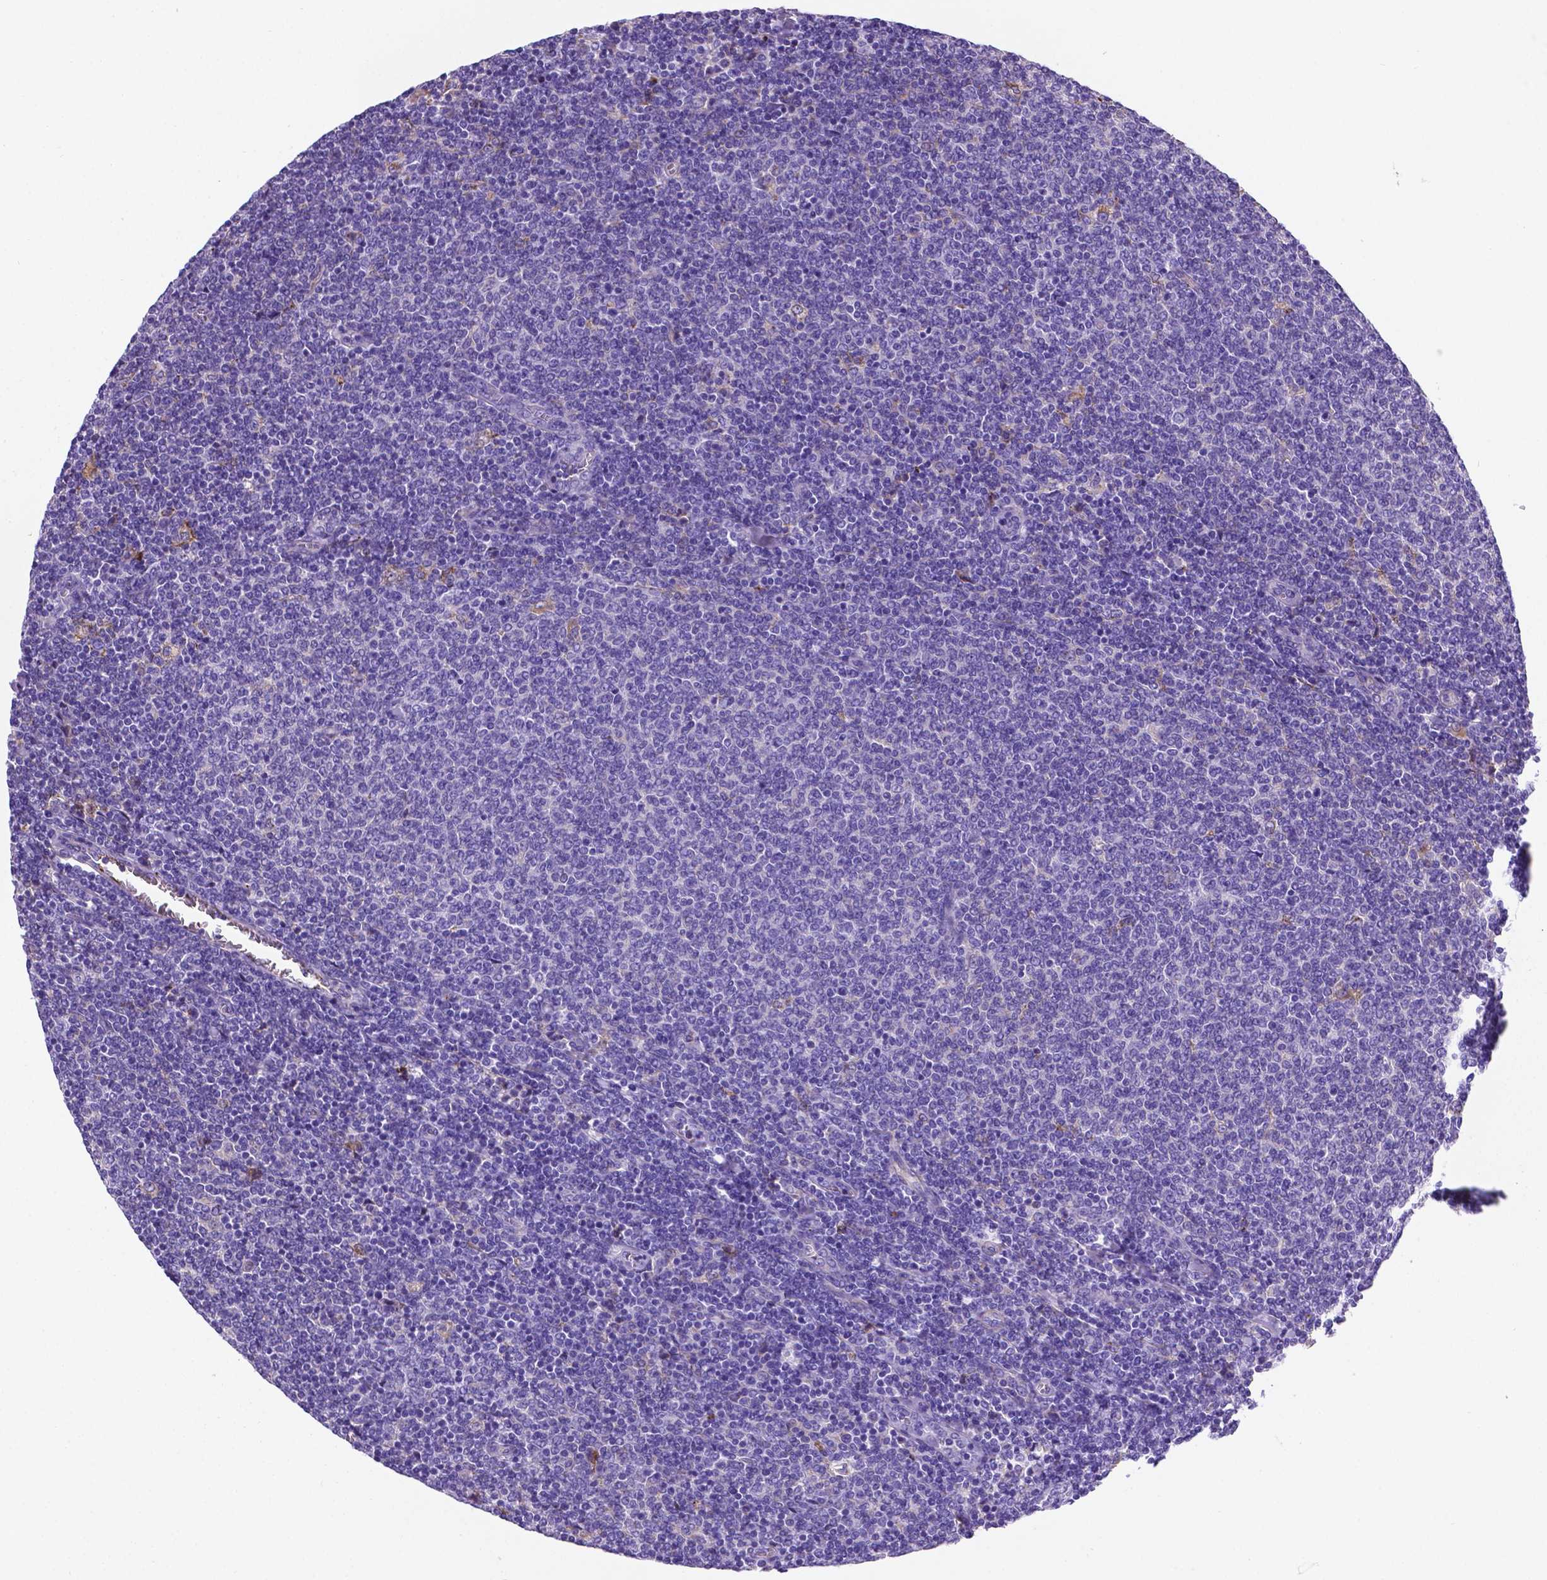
{"staining": {"intensity": "negative", "quantity": "none", "location": "none"}, "tissue": "lymphoma", "cell_type": "Tumor cells", "image_type": "cancer", "snomed": [{"axis": "morphology", "description": "Malignant lymphoma, non-Hodgkin's type, Low grade"}, {"axis": "topography", "description": "Lymph node"}], "caption": "This histopathology image is of lymphoma stained with immunohistochemistry to label a protein in brown with the nuclei are counter-stained blue. There is no positivity in tumor cells.", "gene": "APOE", "patient": {"sex": "male", "age": 52}}